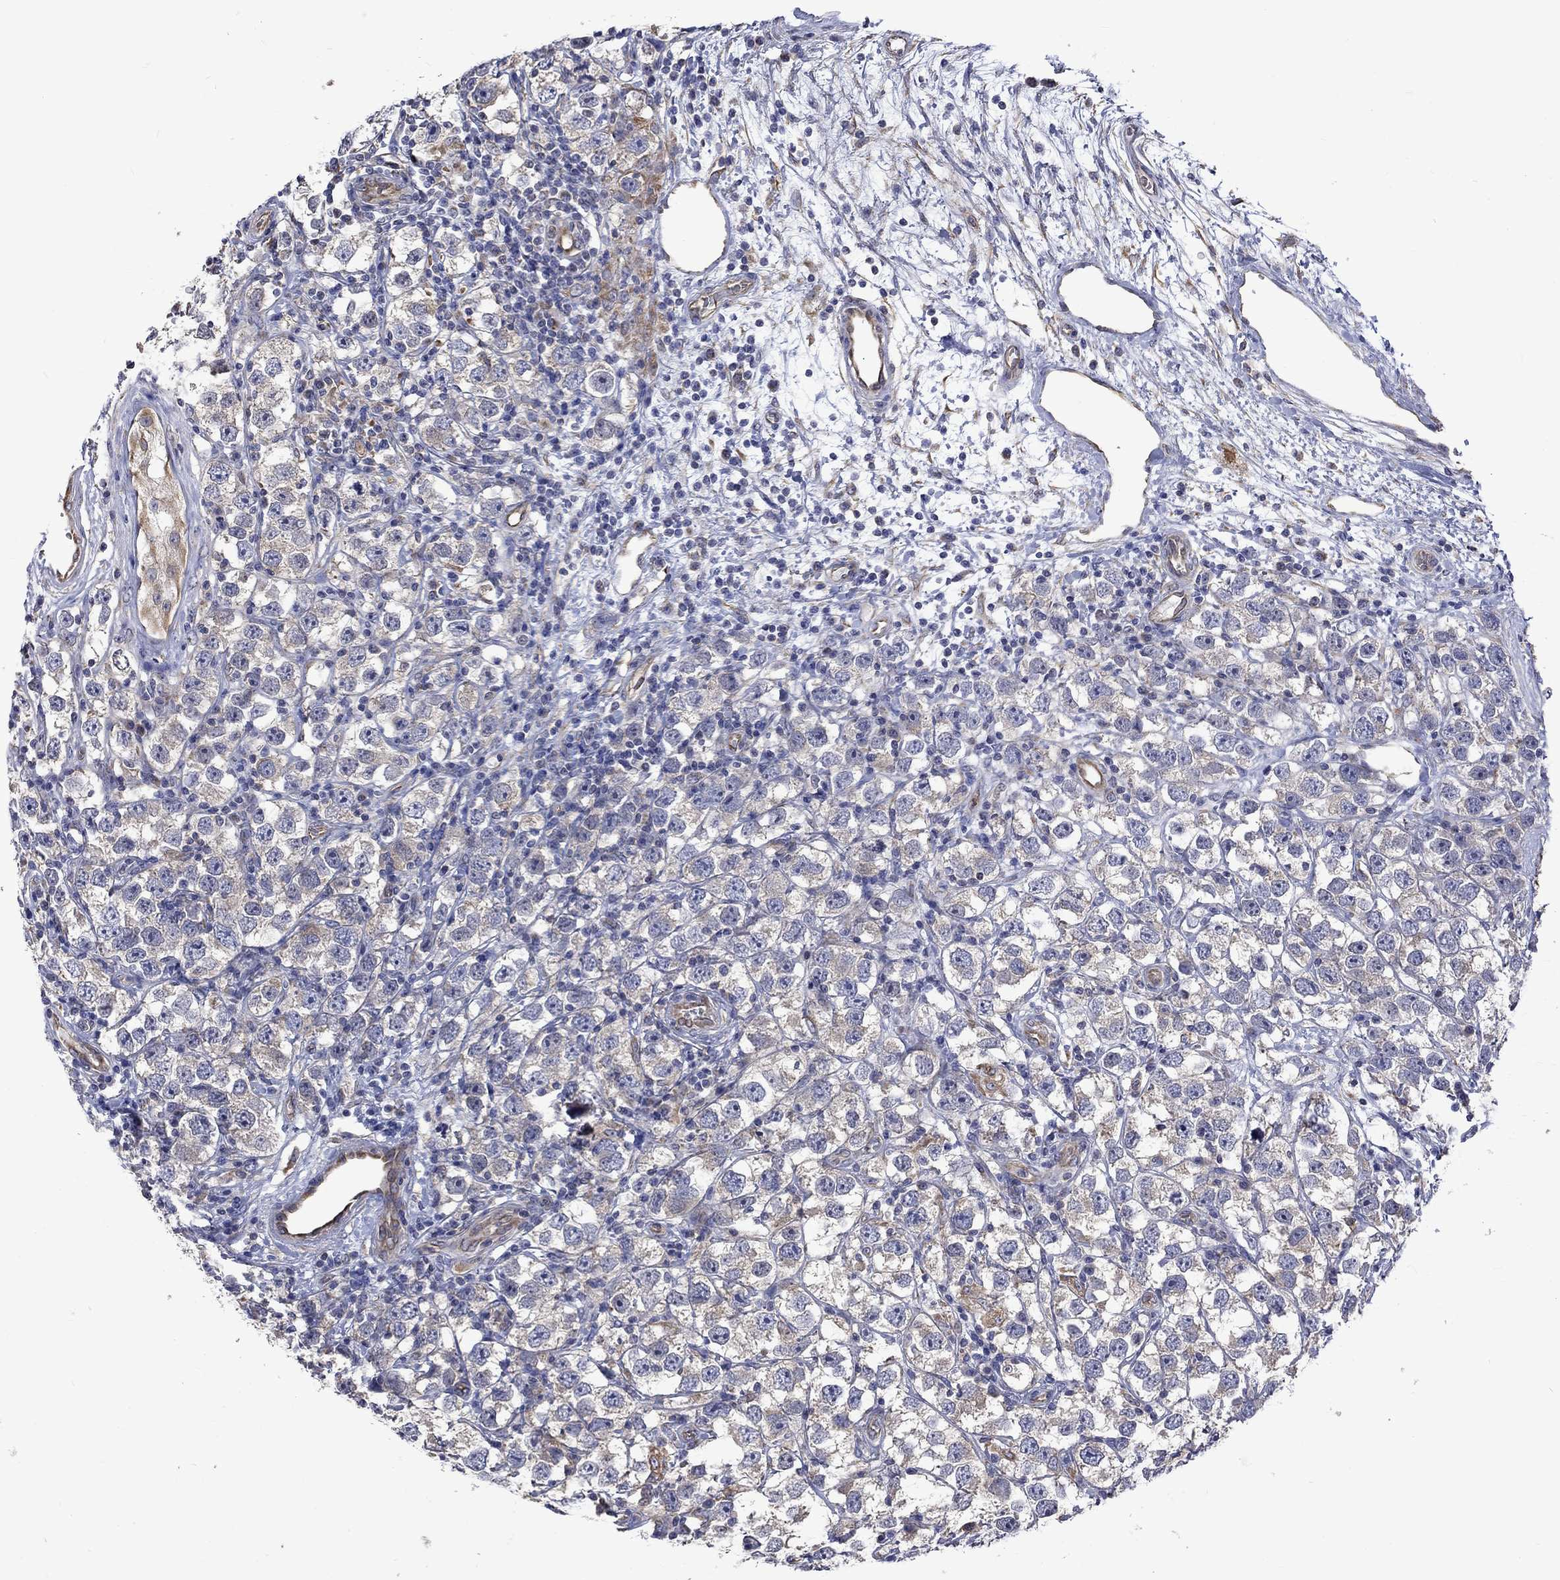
{"staining": {"intensity": "weak", "quantity": "25%-75%", "location": "cytoplasmic/membranous"}, "tissue": "testis cancer", "cell_type": "Tumor cells", "image_type": "cancer", "snomed": [{"axis": "morphology", "description": "Seminoma, NOS"}, {"axis": "topography", "description": "Testis"}], "caption": "Tumor cells display weak cytoplasmic/membranous staining in approximately 25%-75% of cells in testis seminoma.", "gene": "CAMKK2", "patient": {"sex": "male", "age": 26}}